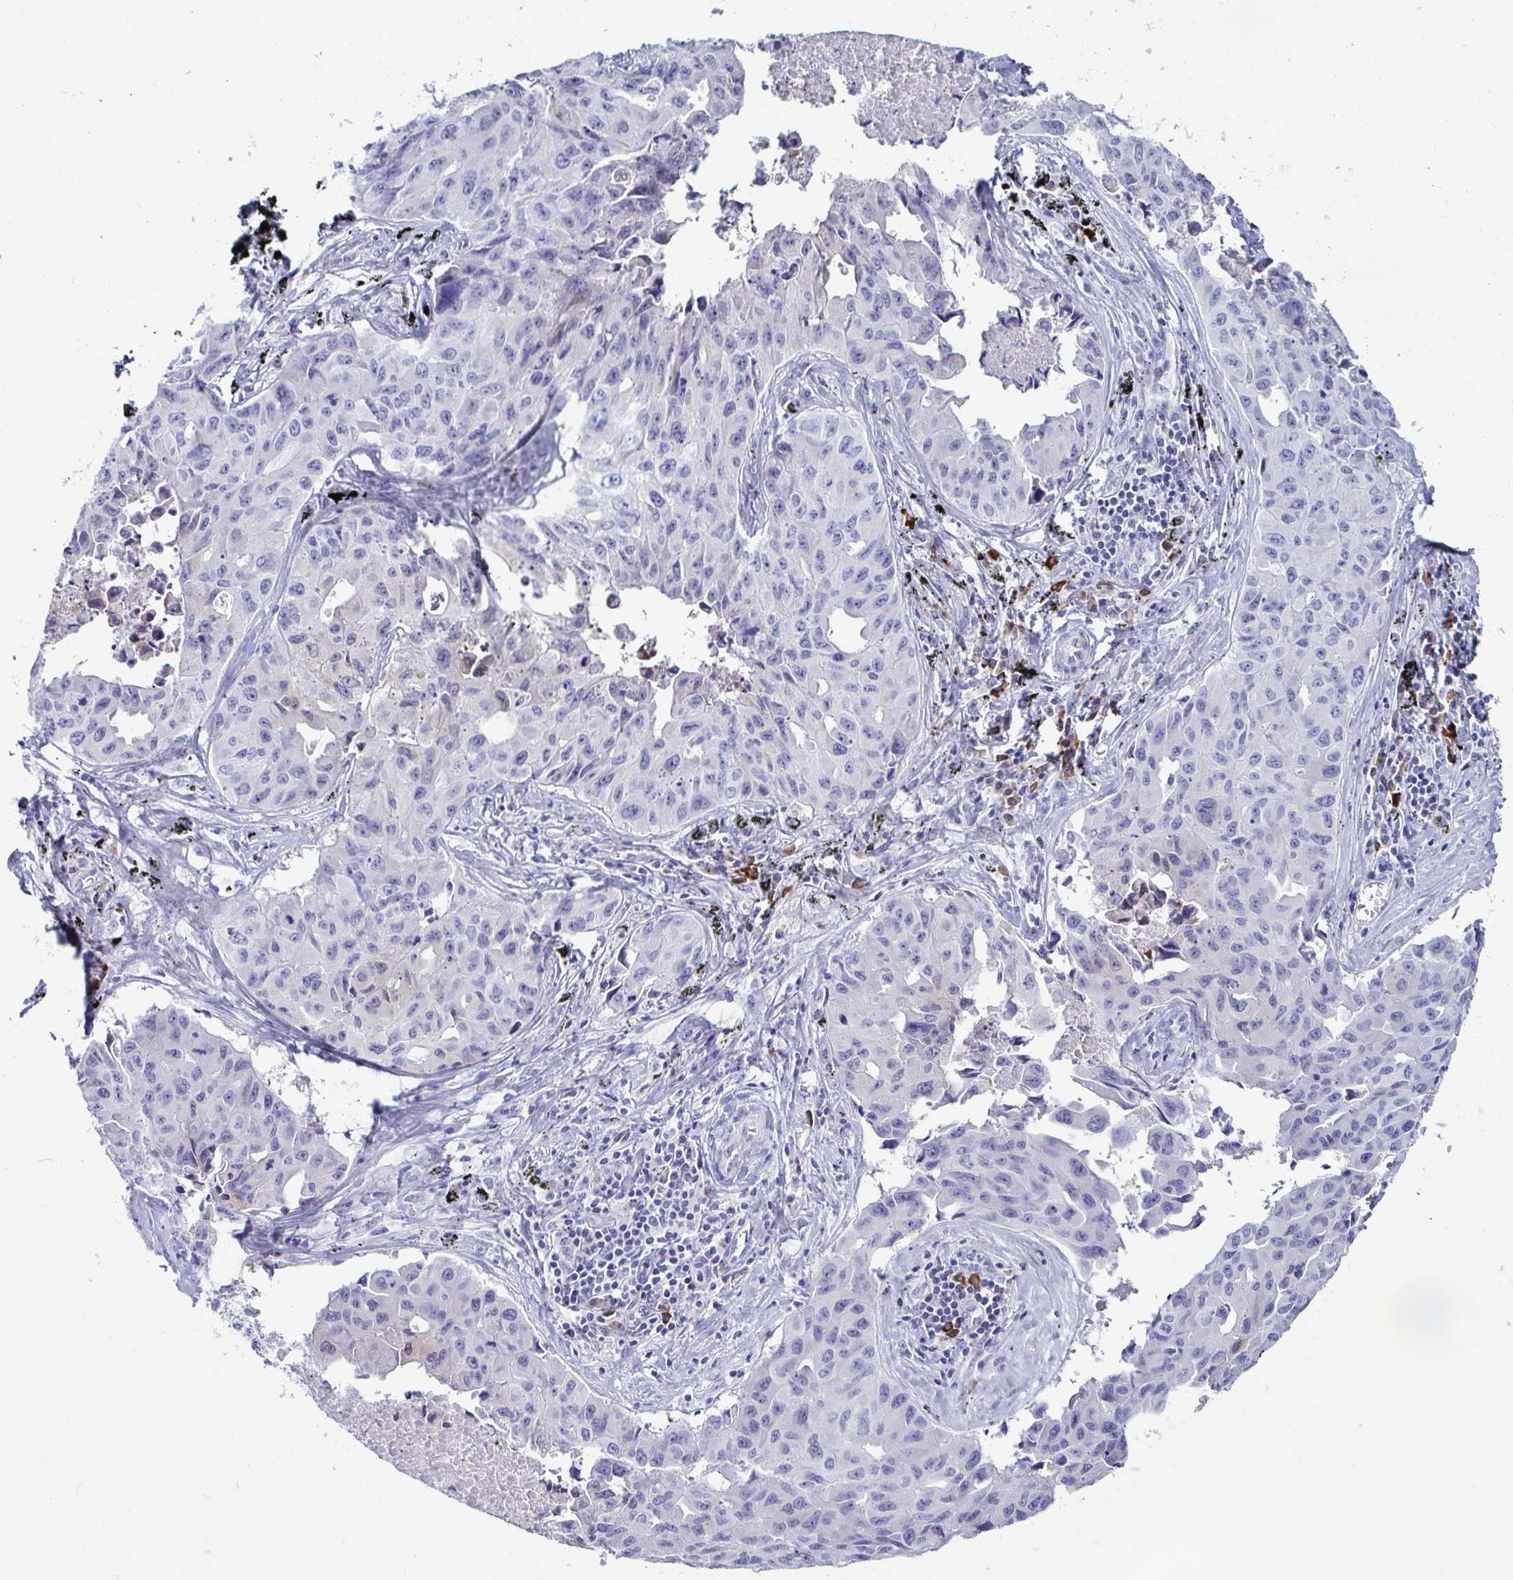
{"staining": {"intensity": "negative", "quantity": "none", "location": "none"}, "tissue": "lung cancer", "cell_type": "Tumor cells", "image_type": "cancer", "snomed": [{"axis": "morphology", "description": "Adenocarcinoma, NOS"}, {"axis": "topography", "description": "Lymph node"}, {"axis": "topography", "description": "Lung"}], "caption": "Lung cancer stained for a protein using IHC shows no staining tumor cells.", "gene": "TFPI2", "patient": {"sex": "male", "age": 64}}